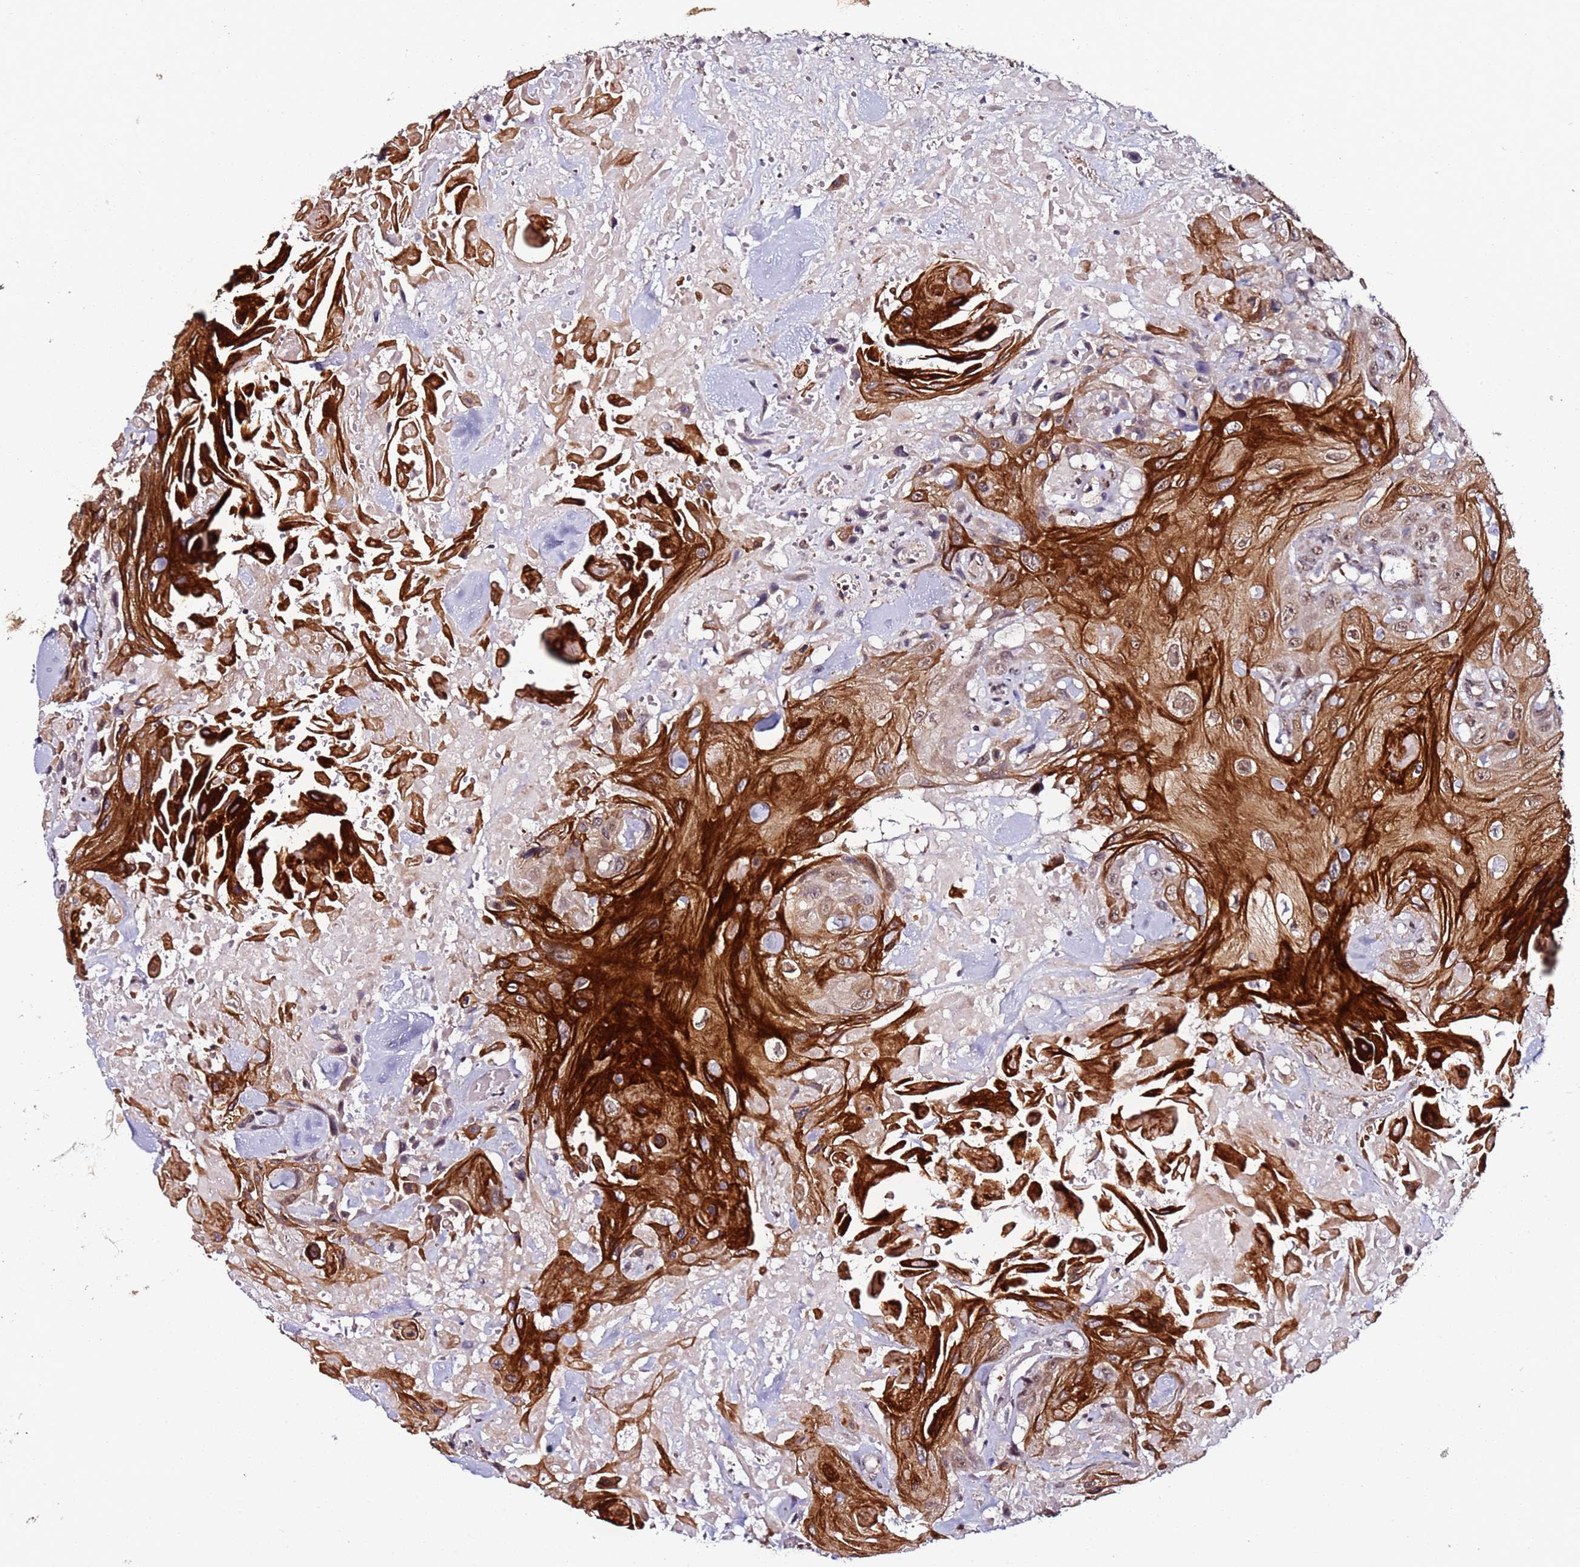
{"staining": {"intensity": "strong", "quantity": ">75%", "location": "cytoplasmic/membranous"}, "tissue": "head and neck cancer", "cell_type": "Tumor cells", "image_type": "cancer", "snomed": [{"axis": "morphology", "description": "Squamous cell carcinoma, NOS"}, {"axis": "topography", "description": "Head-Neck"}], "caption": "Head and neck squamous cell carcinoma tissue reveals strong cytoplasmic/membranous expression in about >75% of tumor cells", "gene": "TP53AIP1", "patient": {"sex": "male", "age": 81}}